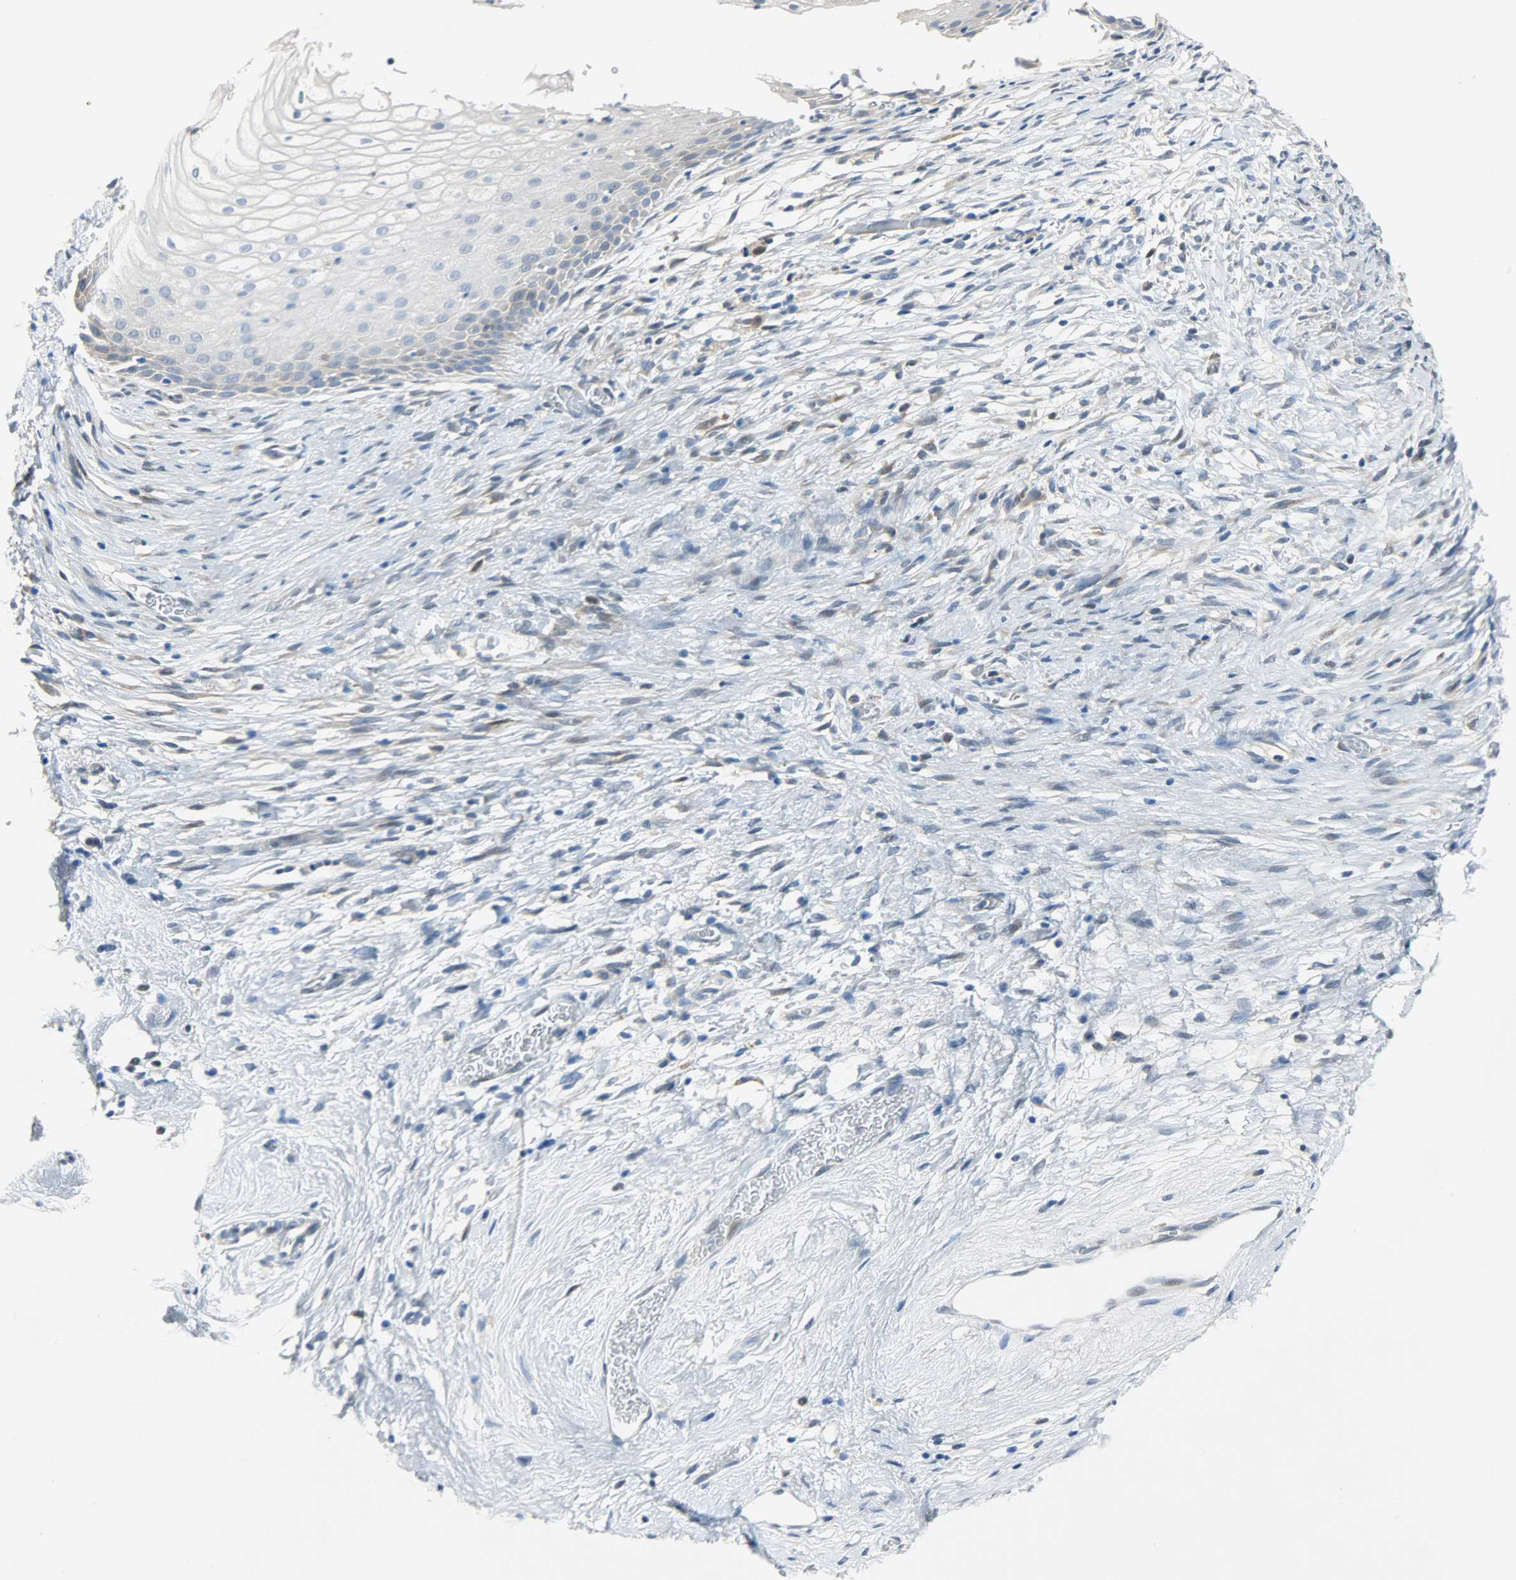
{"staining": {"intensity": "negative", "quantity": "none", "location": "none"}, "tissue": "cervical cancer", "cell_type": "Tumor cells", "image_type": "cancer", "snomed": [{"axis": "morphology", "description": "Normal tissue, NOS"}, {"axis": "morphology", "description": "Squamous cell carcinoma, NOS"}, {"axis": "topography", "description": "Cervix"}], "caption": "Photomicrograph shows no significant protein staining in tumor cells of squamous cell carcinoma (cervical).", "gene": "EIF4EBP1", "patient": {"sex": "female", "age": 67}}